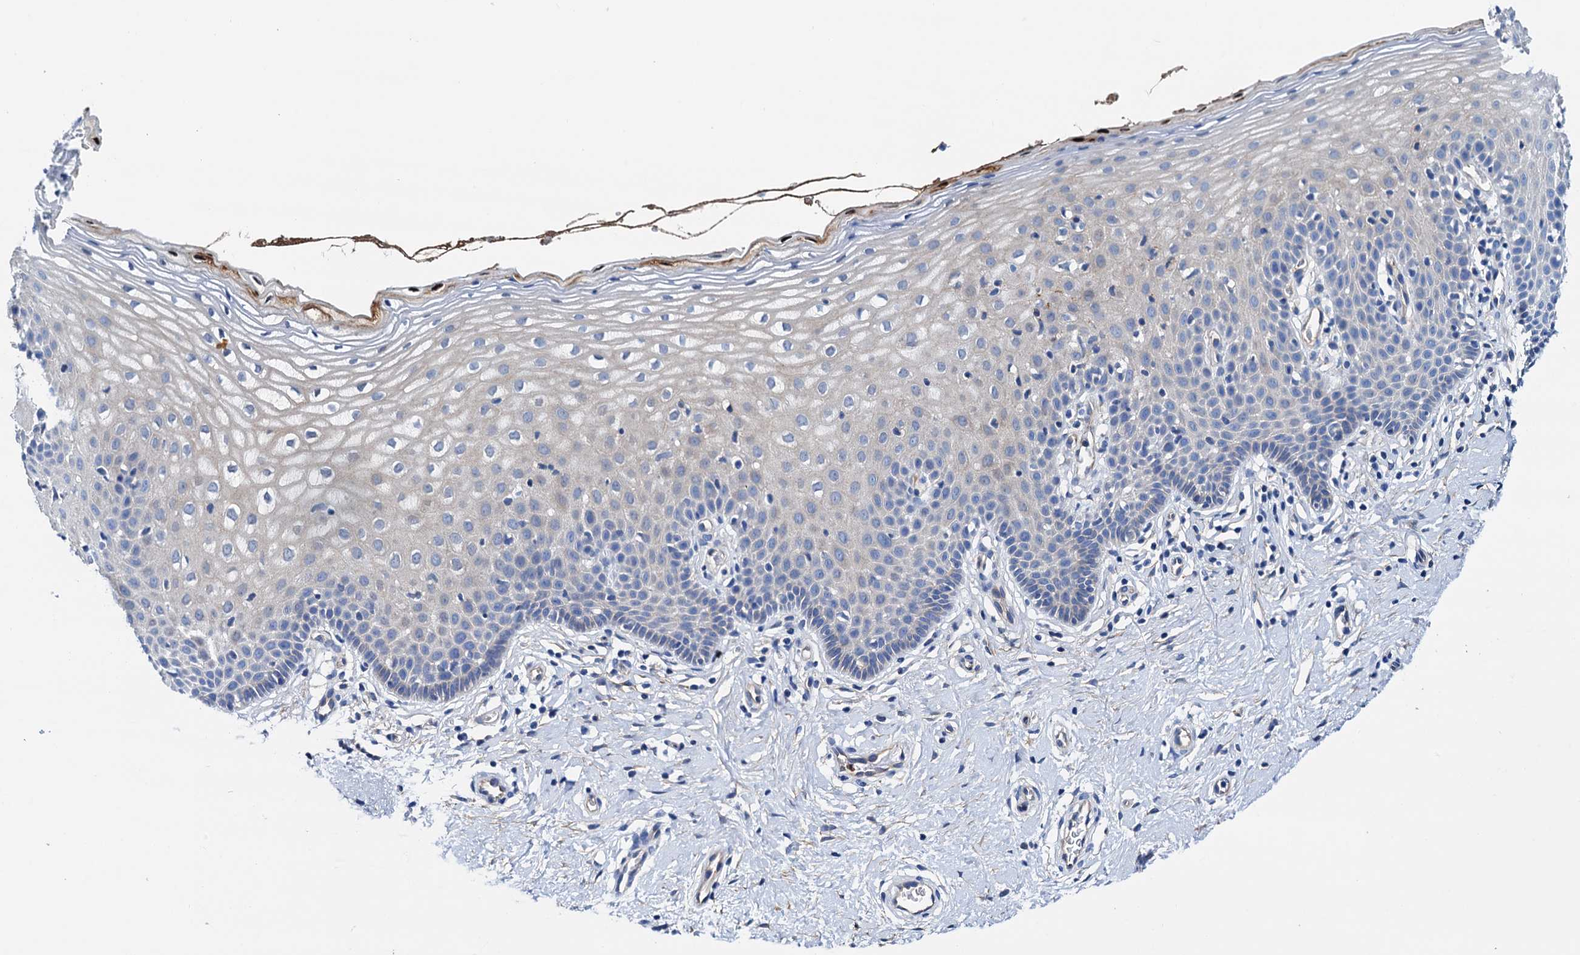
{"staining": {"intensity": "negative", "quantity": "none", "location": "none"}, "tissue": "cervix", "cell_type": "Glandular cells", "image_type": "normal", "snomed": [{"axis": "morphology", "description": "Normal tissue, NOS"}, {"axis": "topography", "description": "Cervix"}], "caption": "Immunohistochemistry image of benign human cervix stained for a protein (brown), which exhibits no expression in glandular cells.", "gene": "RASSF9", "patient": {"sex": "female", "age": 36}}